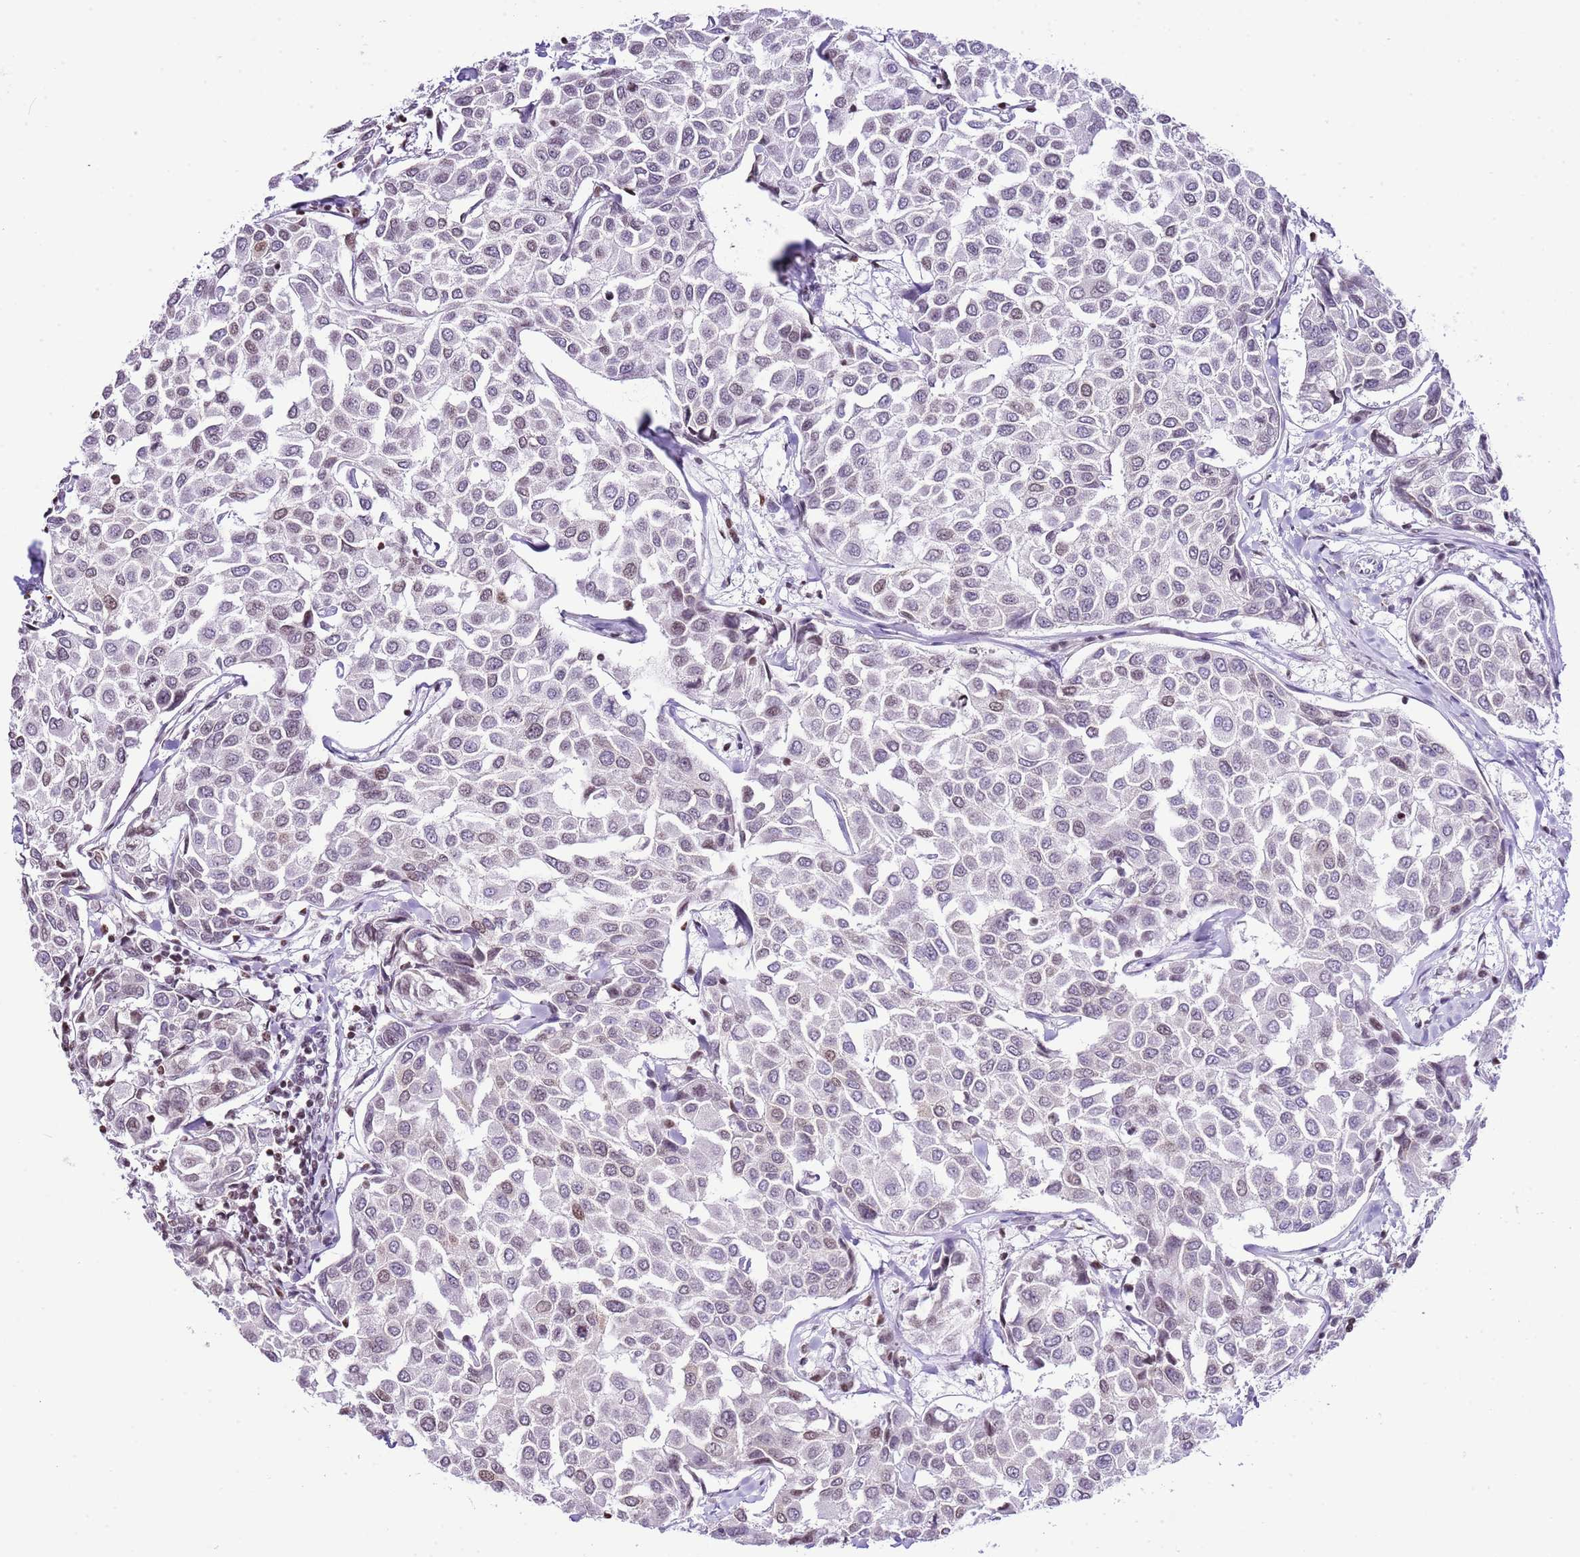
{"staining": {"intensity": "weak", "quantity": "<25%", "location": "nuclear"}, "tissue": "breast cancer", "cell_type": "Tumor cells", "image_type": "cancer", "snomed": [{"axis": "morphology", "description": "Duct carcinoma"}, {"axis": "topography", "description": "Breast"}], "caption": "IHC of human breast cancer (infiltrating ductal carcinoma) reveals no staining in tumor cells.", "gene": "PRR15", "patient": {"sex": "female", "age": 55}}